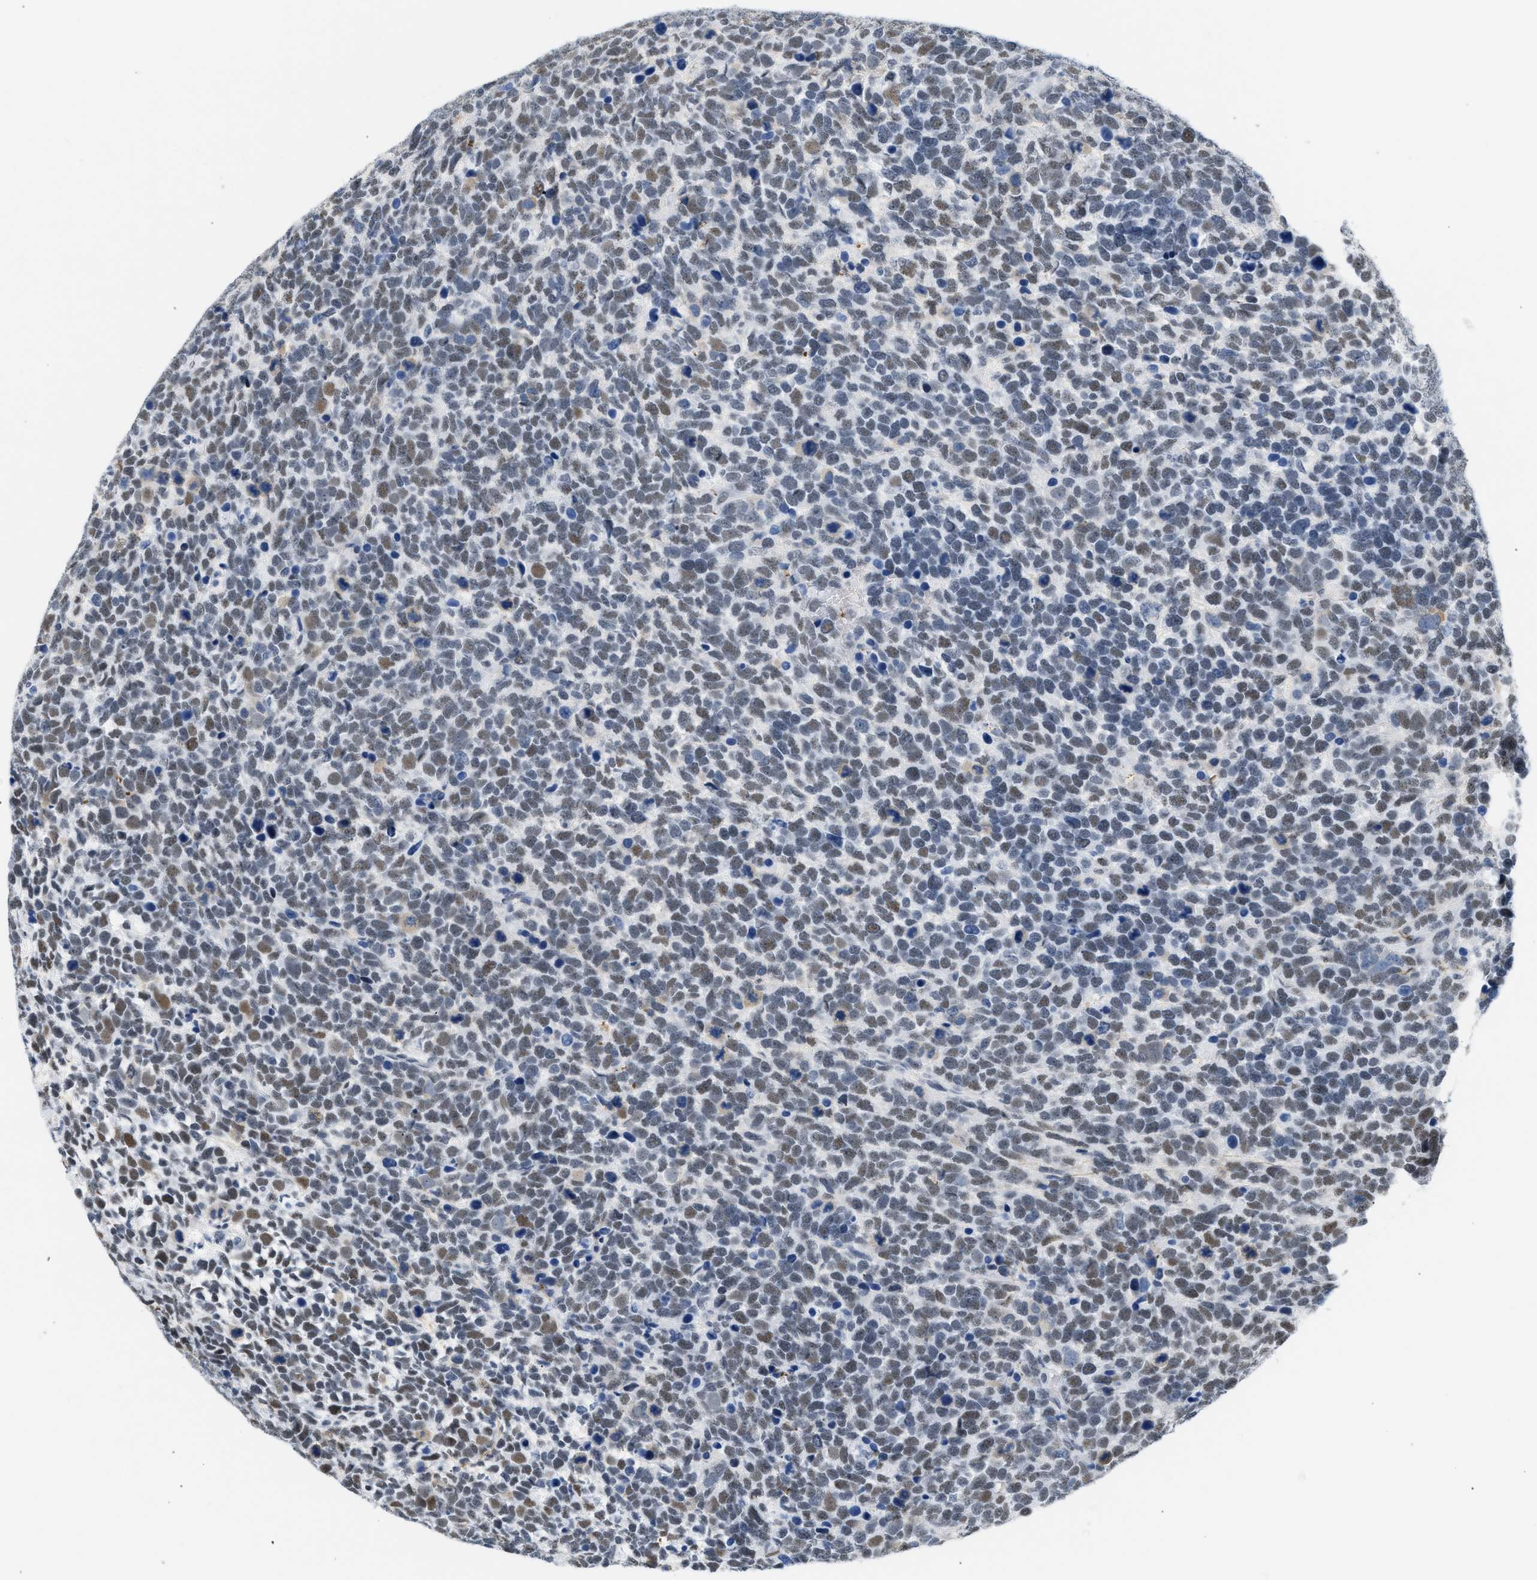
{"staining": {"intensity": "moderate", "quantity": "25%-75%", "location": "nuclear"}, "tissue": "urothelial cancer", "cell_type": "Tumor cells", "image_type": "cancer", "snomed": [{"axis": "morphology", "description": "Urothelial carcinoma, High grade"}, {"axis": "topography", "description": "Urinary bladder"}], "caption": "This is a photomicrograph of immunohistochemistry (IHC) staining of urothelial cancer, which shows moderate expression in the nuclear of tumor cells.", "gene": "ELN", "patient": {"sex": "female", "age": 82}}